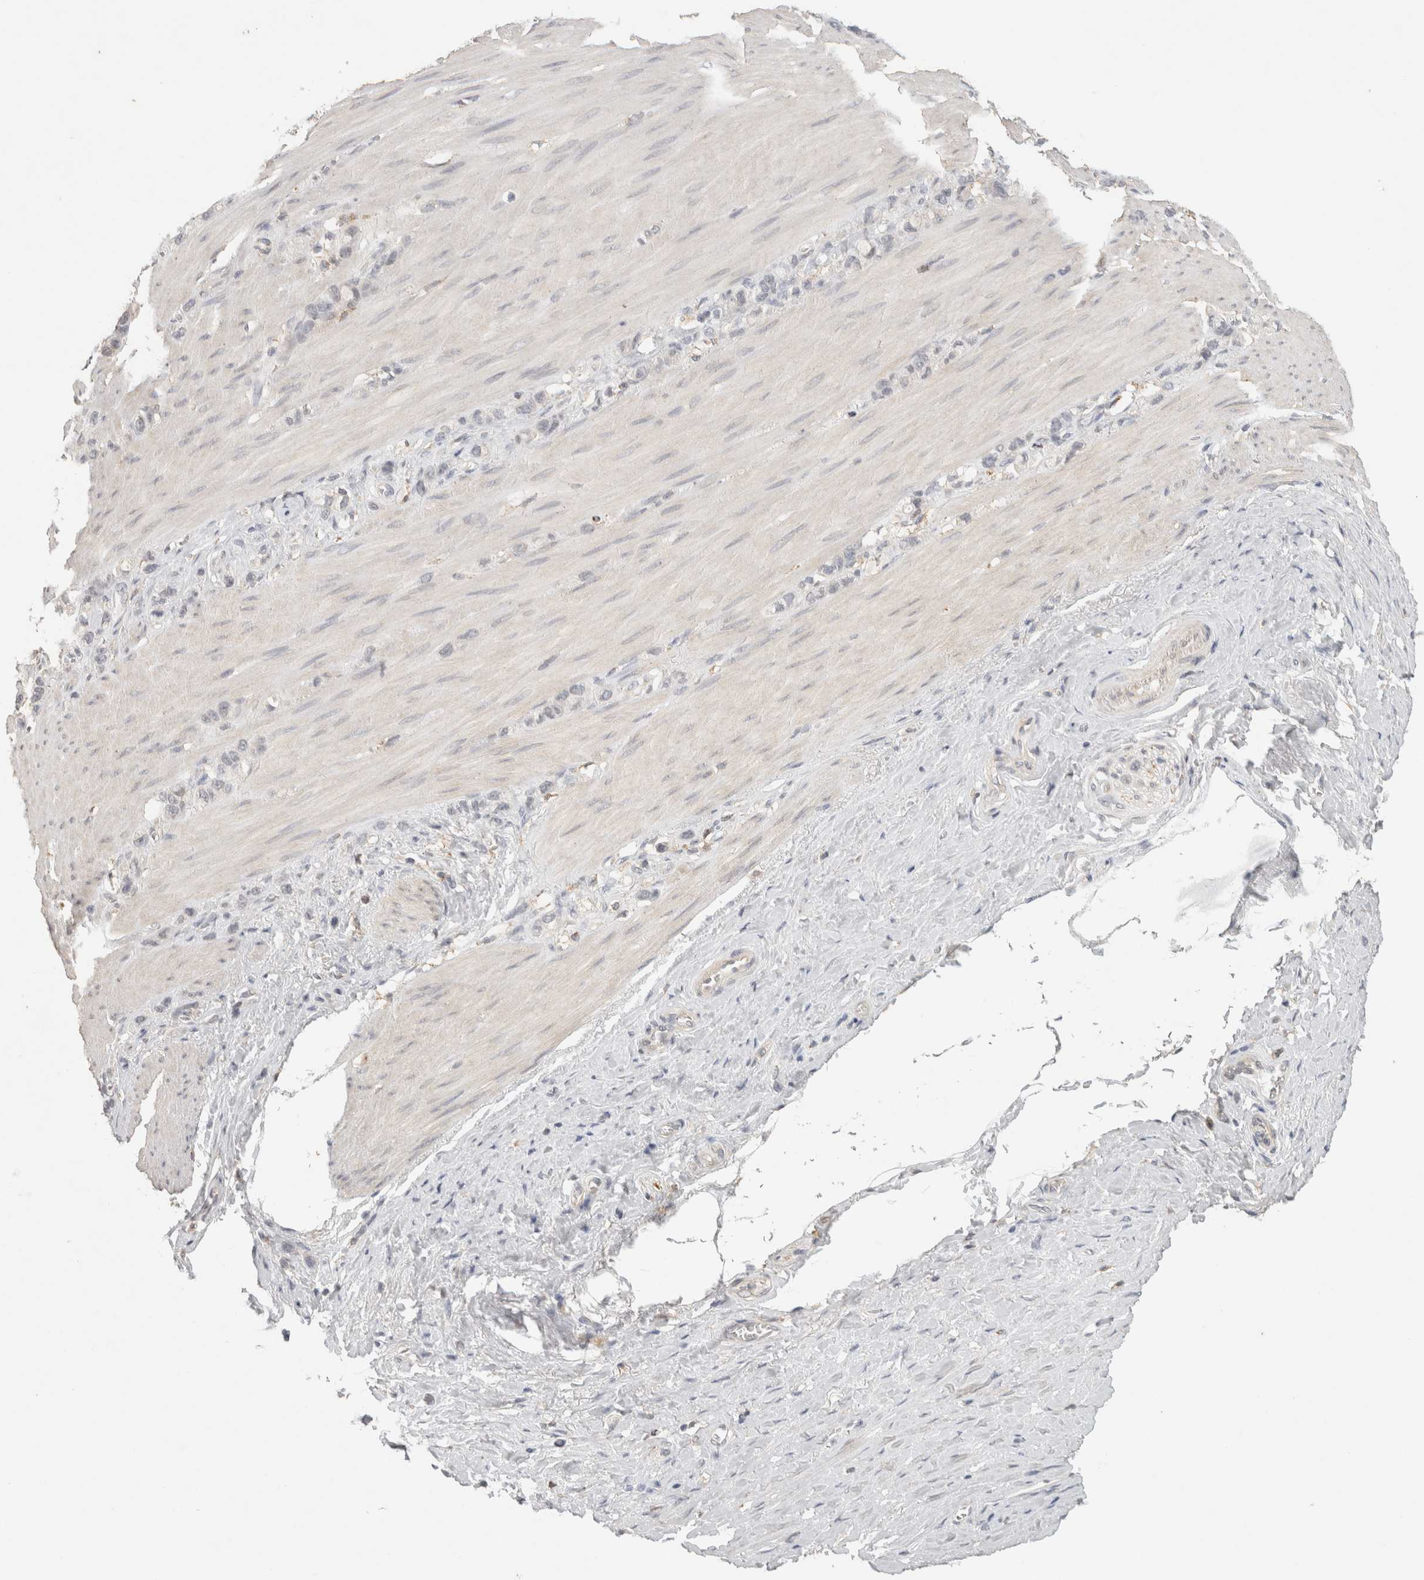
{"staining": {"intensity": "negative", "quantity": "none", "location": "none"}, "tissue": "stomach cancer", "cell_type": "Tumor cells", "image_type": "cancer", "snomed": [{"axis": "morphology", "description": "Normal tissue, NOS"}, {"axis": "morphology", "description": "Adenocarcinoma, NOS"}, {"axis": "morphology", "description": "Adenocarcinoma, High grade"}, {"axis": "topography", "description": "Stomach, upper"}, {"axis": "topography", "description": "Stomach"}], "caption": "Stomach cancer was stained to show a protein in brown. There is no significant positivity in tumor cells.", "gene": "HAVCR2", "patient": {"sex": "female", "age": 65}}